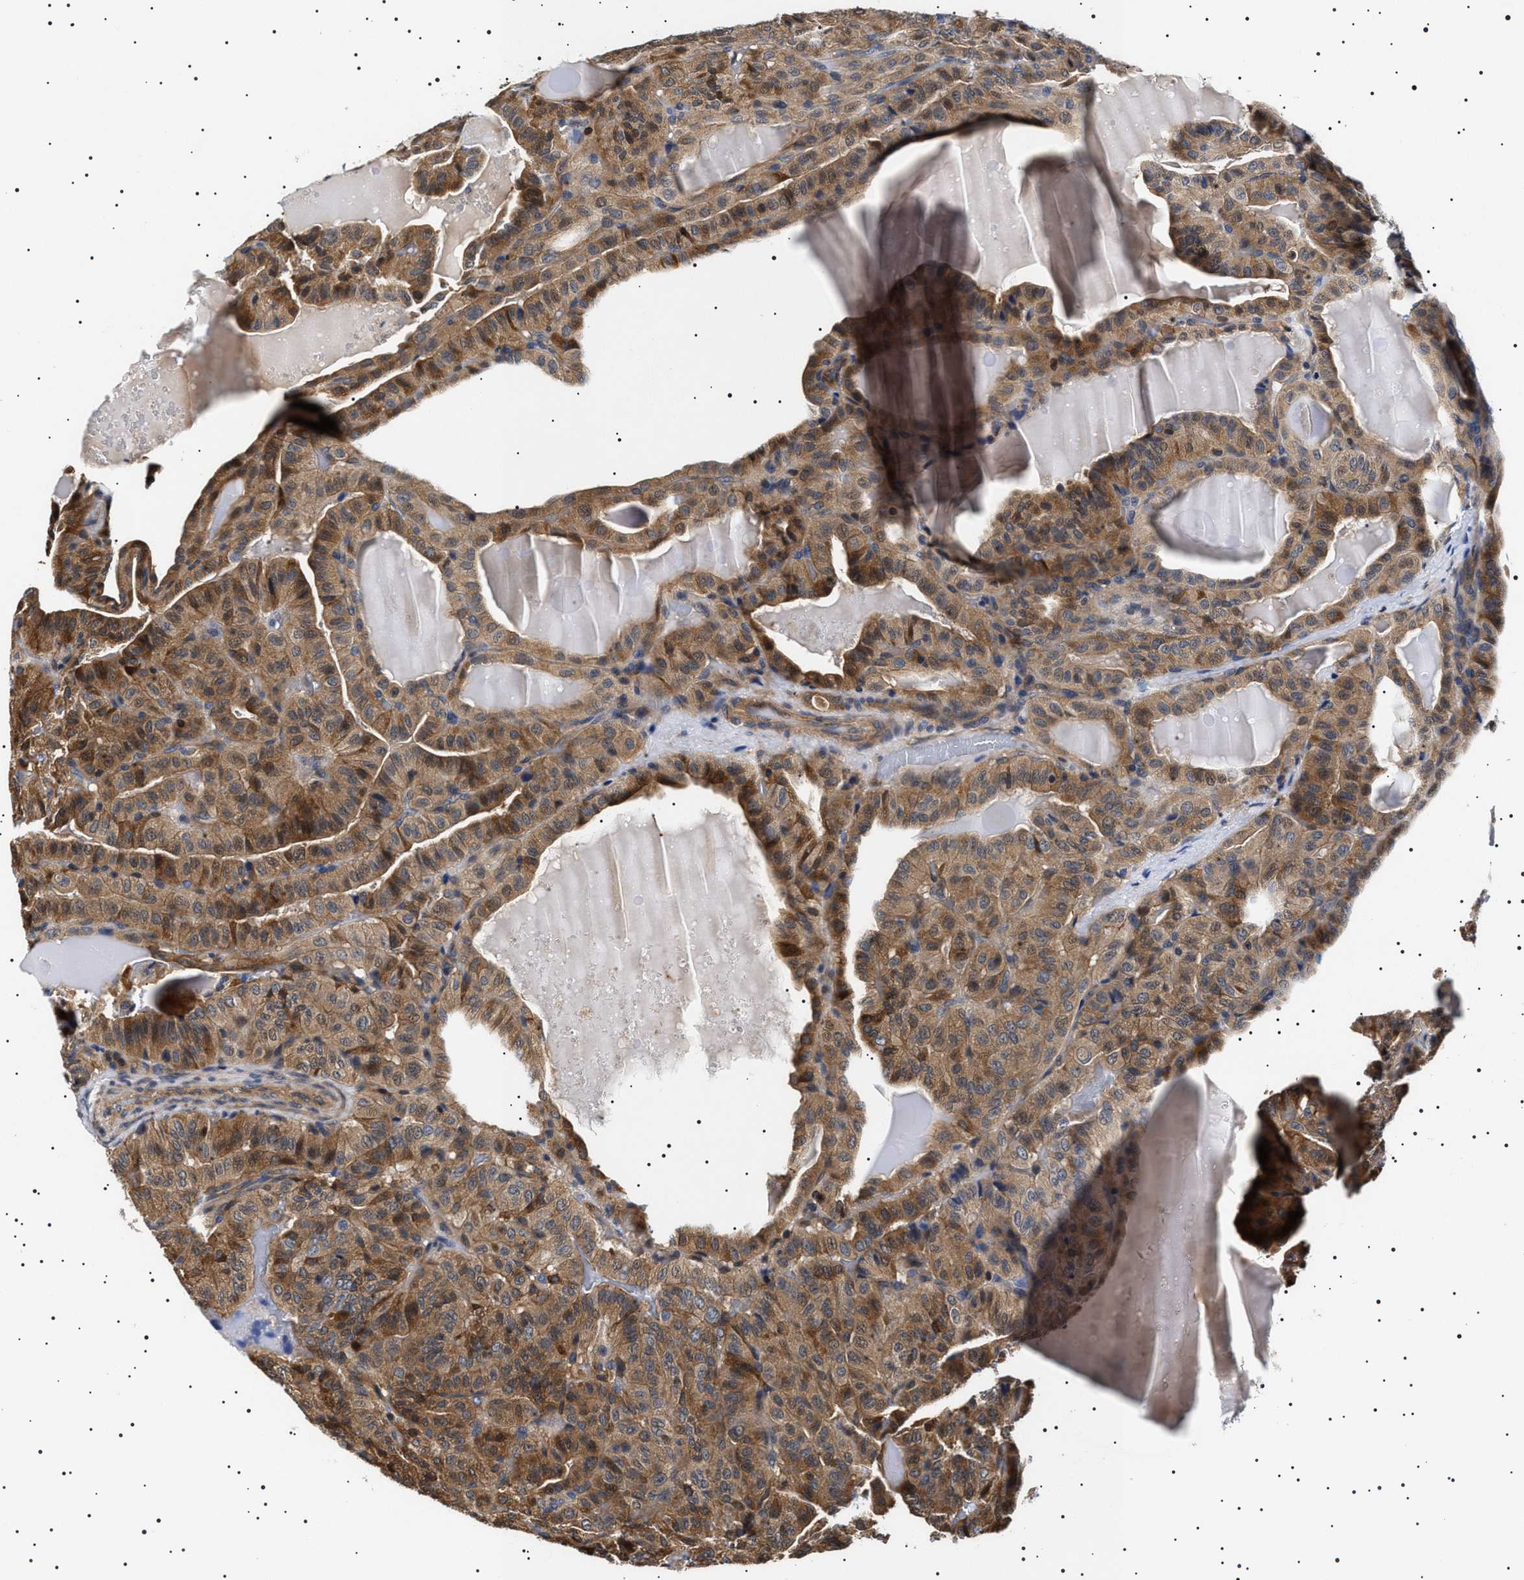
{"staining": {"intensity": "moderate", "quantity": ">75%", "location": "cytoplasmic/membranous,nuclear"}, "tissue": "thyroid cancer", "cell_type": "Tumor cells", "image_type": "cancer", "snomed": [{"axis": "morphology", "description": "Papillary adenocarcinoma, NOS"}, {"axis": "topography", "description": "Thyroid gland"}], "caption": "Protein expression analysis of human thyroid cancer reveals moderate cytoplasmic/membranous and nuclear positivity in about >75% of tumor cells.", "gene": "SLC4A7", "patient": {"sex": "male", "age": 77}}